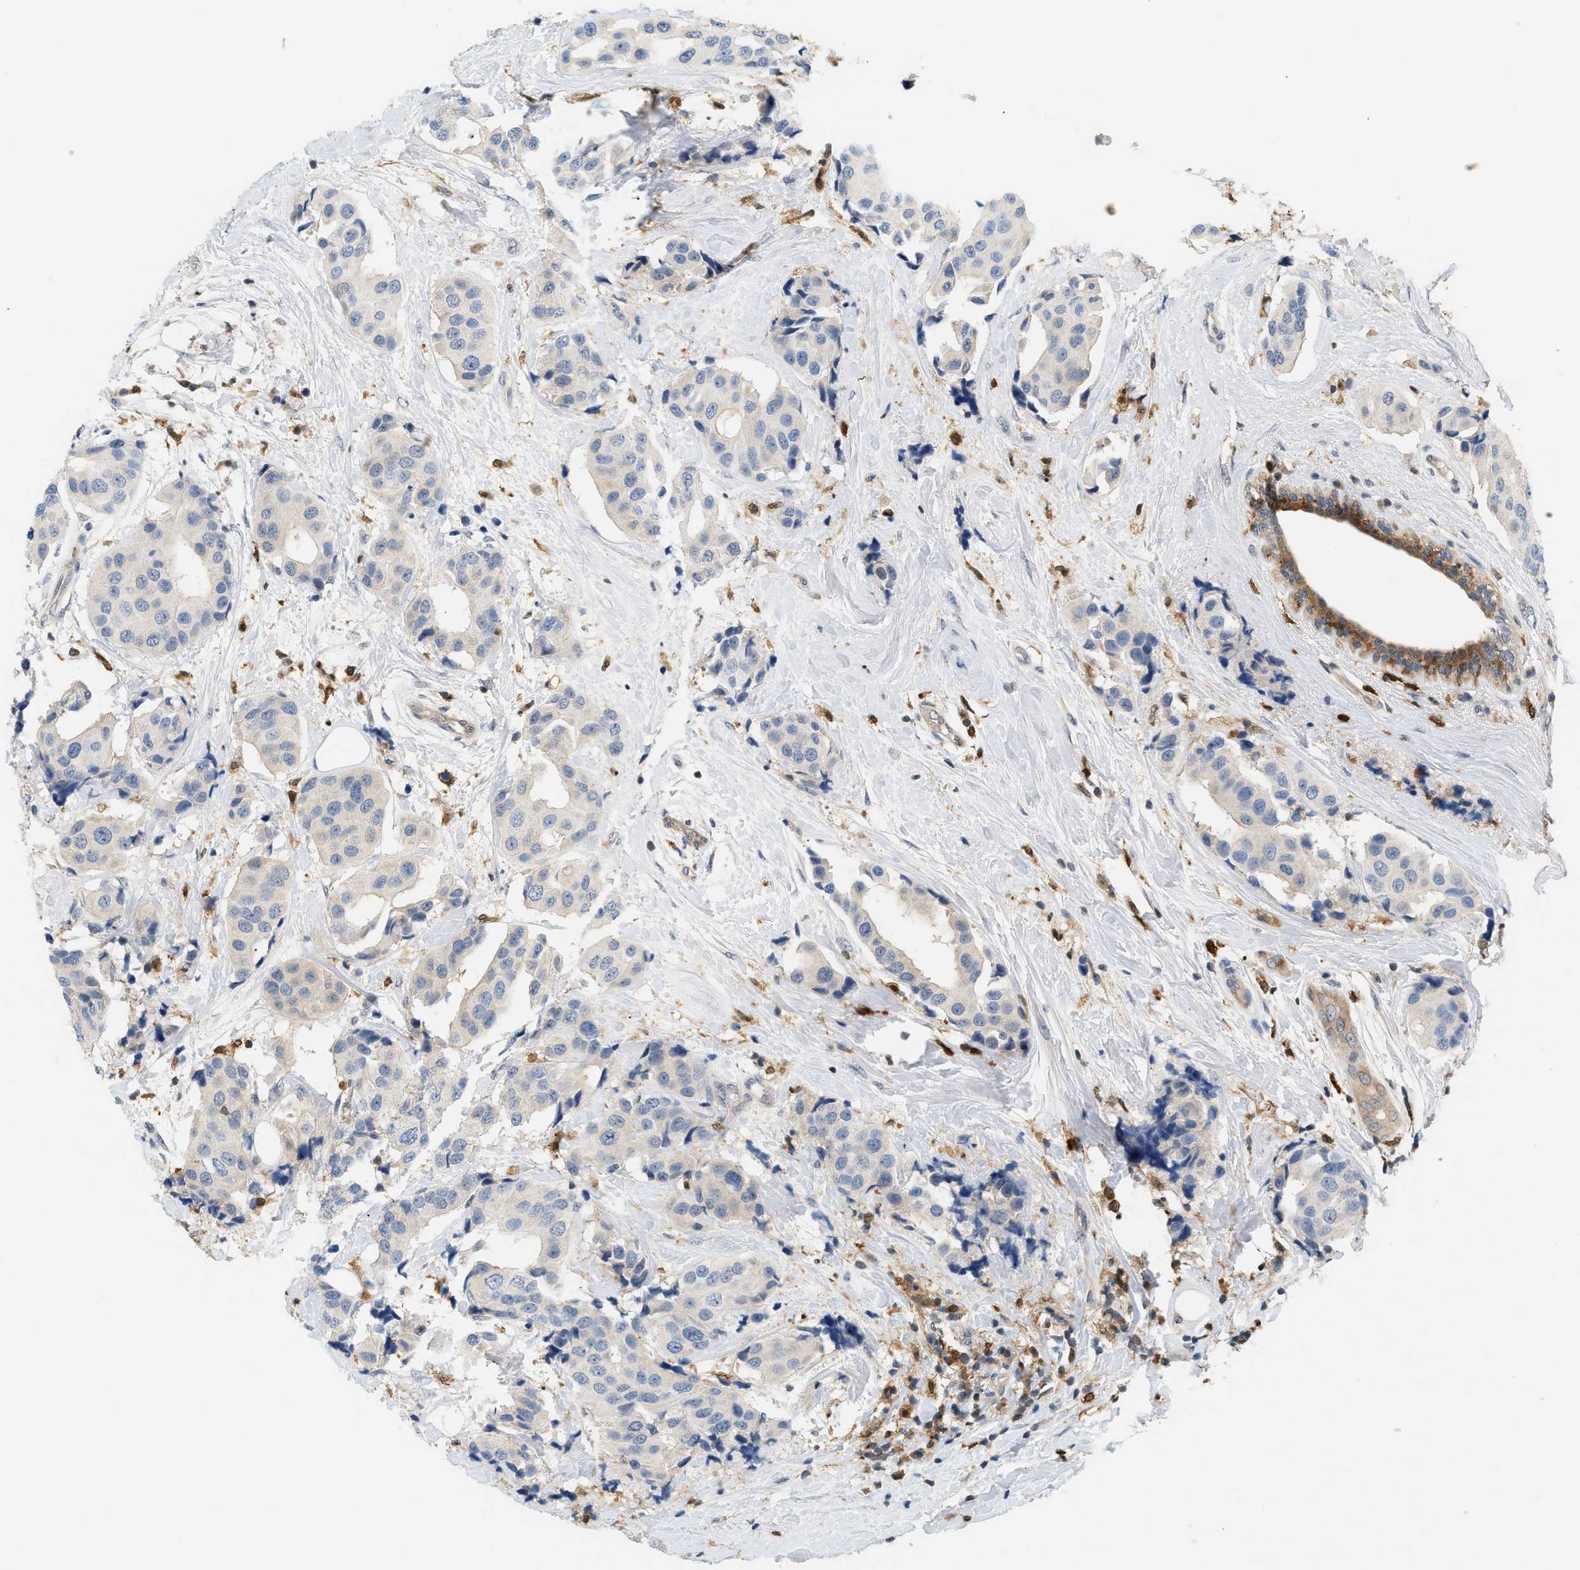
{"staining": {"intensity": "negative", "quantity": "none", "location": "none"}, "tissue": "breast cancer", "cell_type": "Tumor cells", "image_type": "cancer", "snomed": [{"axis": "morphology", "description": "Normal tissue, NOS"}, {"axis": "morphology", "description": "Duct carcinoma"}, {"axis": "topography", "description": "Breast"}], "caption": "Tumor cells show no significant protein expression in intraductal carcinoma (breast).", "gene": "PYCARD", "patient": {"sex": "female", "age": 39}}